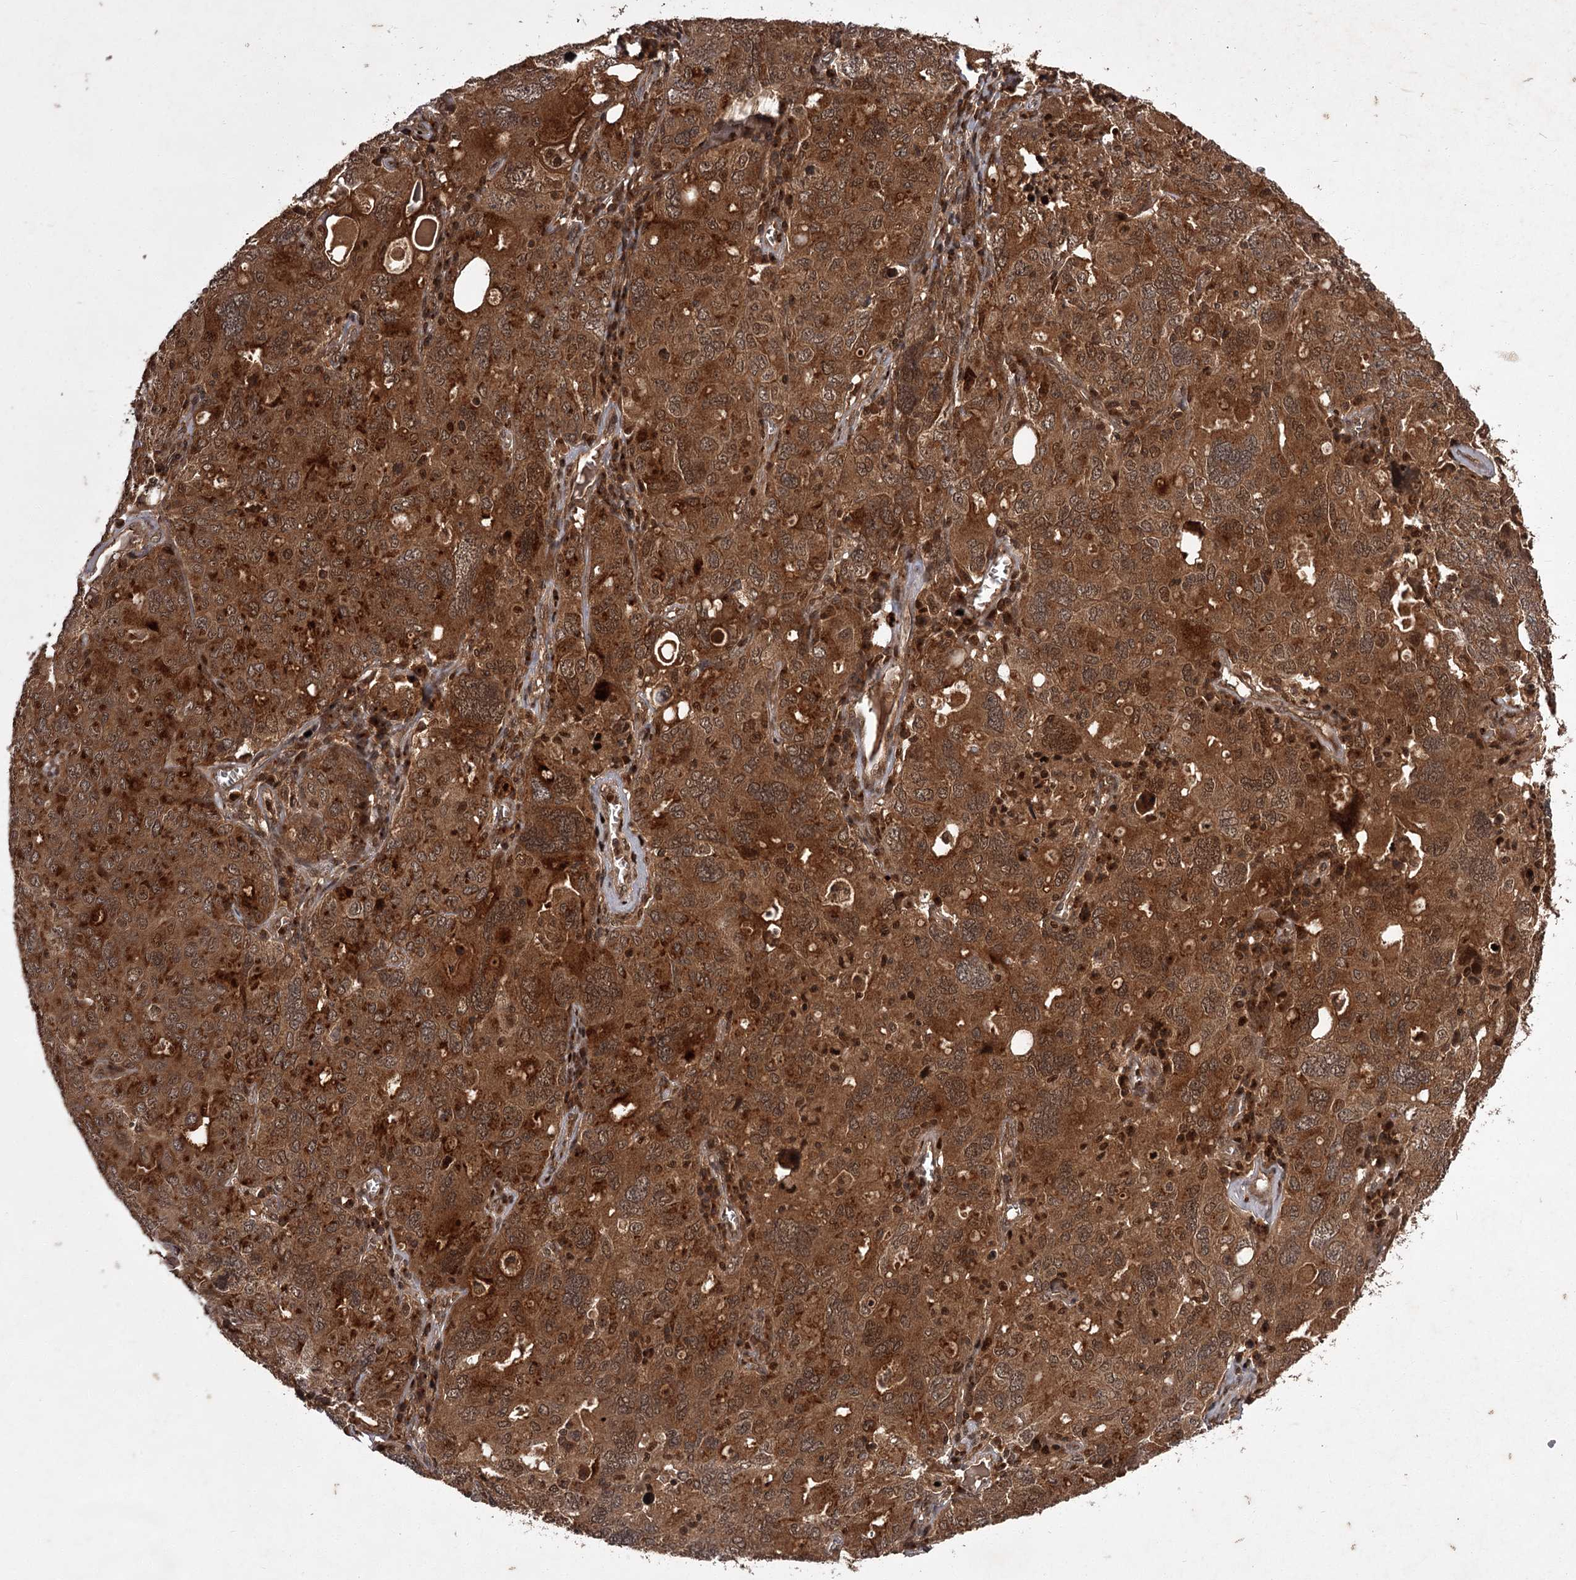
{"staining": {"intensity": "strong", "quantity": ">75%", "location": "cytoplasmic/membranous"}, "tissue": "ovarian cancer", "cell_type": "Tumor cells", "image_type": "cancer", "snomed": [{"axis": "morphology", "description": "Carcinoma, endometroid"}, {"axis": "topography", "description": "Ovary"}], "caption": "Tumor cells reveal high levels of strong cytoplasmic/membranous positivity in approximately >75% of cells in human ovarian cancer.", "gene": "TBC1D23", "patient": {"sex": "female", "age": 62}}